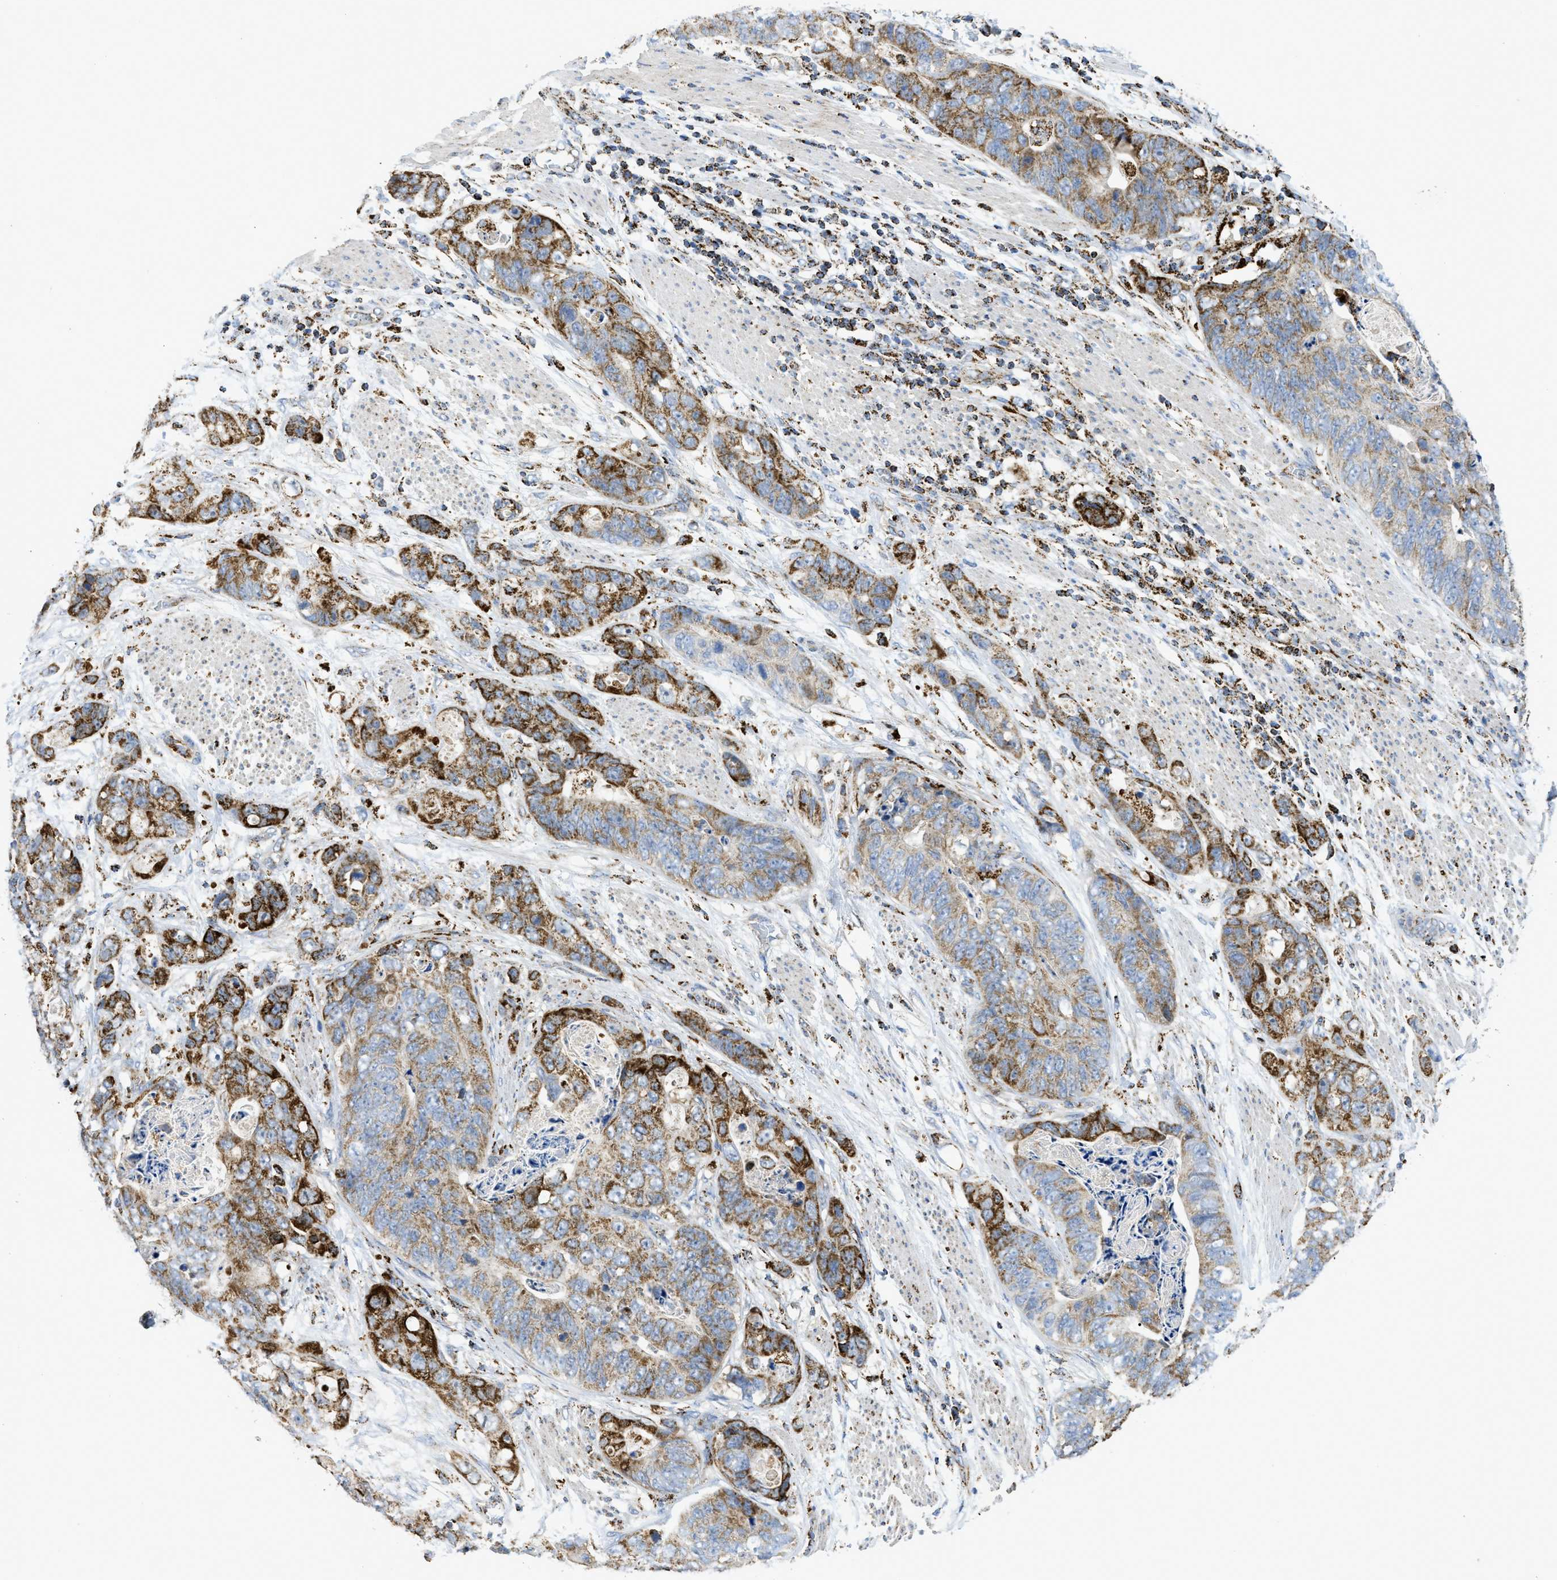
{"staining": {"intensity": "strong", "quantity": ">75%", "location": "cytoplasmic/membranous"}, "tissue": "stomach cancer", "cell_type": "Tumor cells", "image_type": "cancer", "snomed": [{"axis": "morphology", "description": "Adenocarcinoma, NOS"}, {"axis": "topography", "description": "Stomach"}], "caption": "Protein expression analysis of human stomach cancer (adenocarcinoma) reveals strong cytoplasmic/membranous positivity in about >75% of tumor cells.", "gene": "SQOR", "patient": {"sex": "female", "age": 89}}